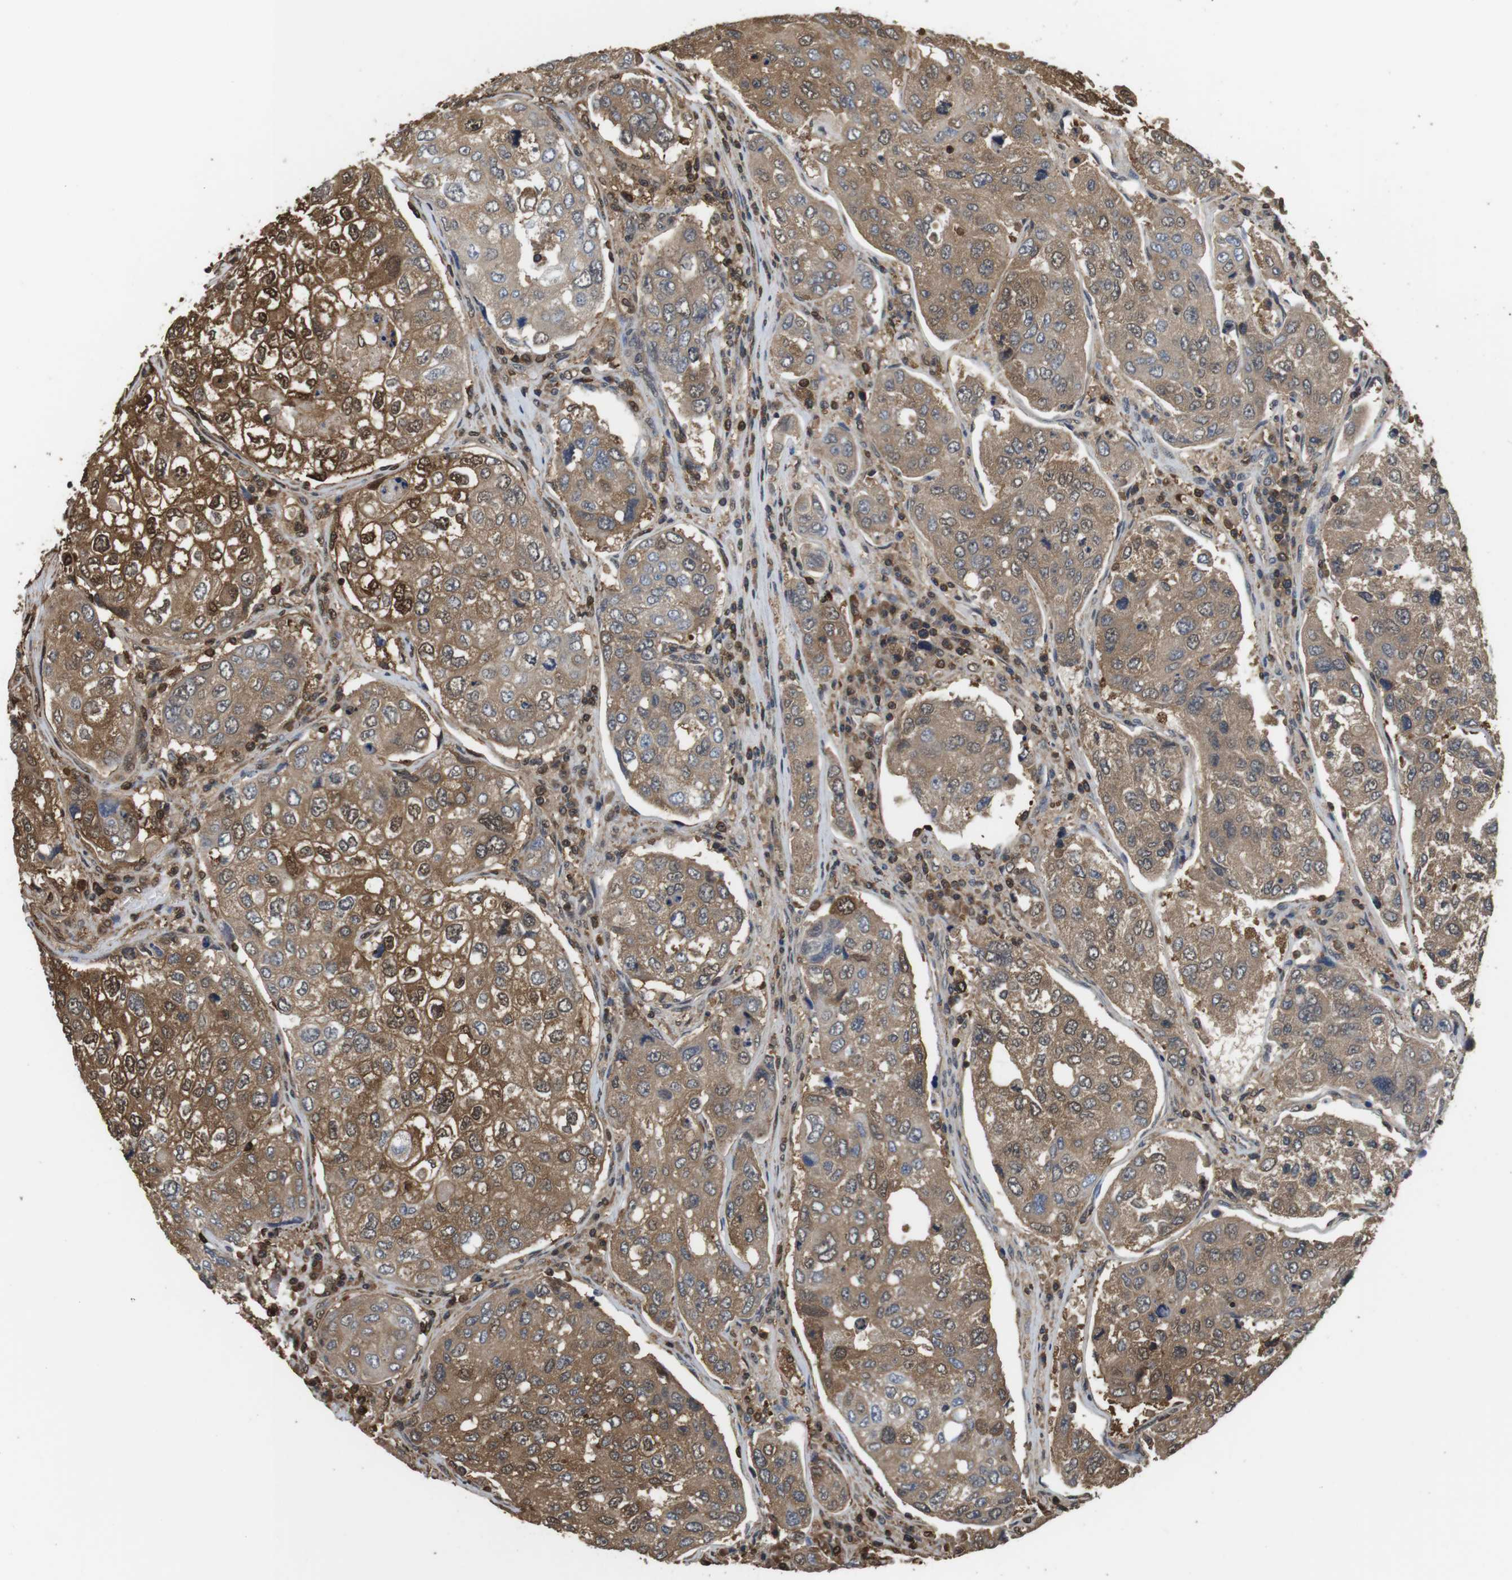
{"staining": {"intensity": "moderate", "quantity": ">75%", "location": "cytoplasmic/membranous,nuclear"}, "tissue": "urothelial cancer", "cell_type": "Tumor cells", "image_type": "cancer", "snomed": [{"axis": "morphology", "description": "Urothelial carcinoma, High grade"}, {"axis": "topography", "description": "Lymph node"}, {"axis": "topography", "description": "Urinary bladder"}], "caption": "Brown immunohistochemical staining in urothelial cancer displays moderate cytoplasmic/membranous and nuclear staining in about >75% of tumor cells. (DAB = brown stain, brightfield microscopy at high magnification).", "gene": "LDHA", "patient": {"sex": "male", "age": 51}}